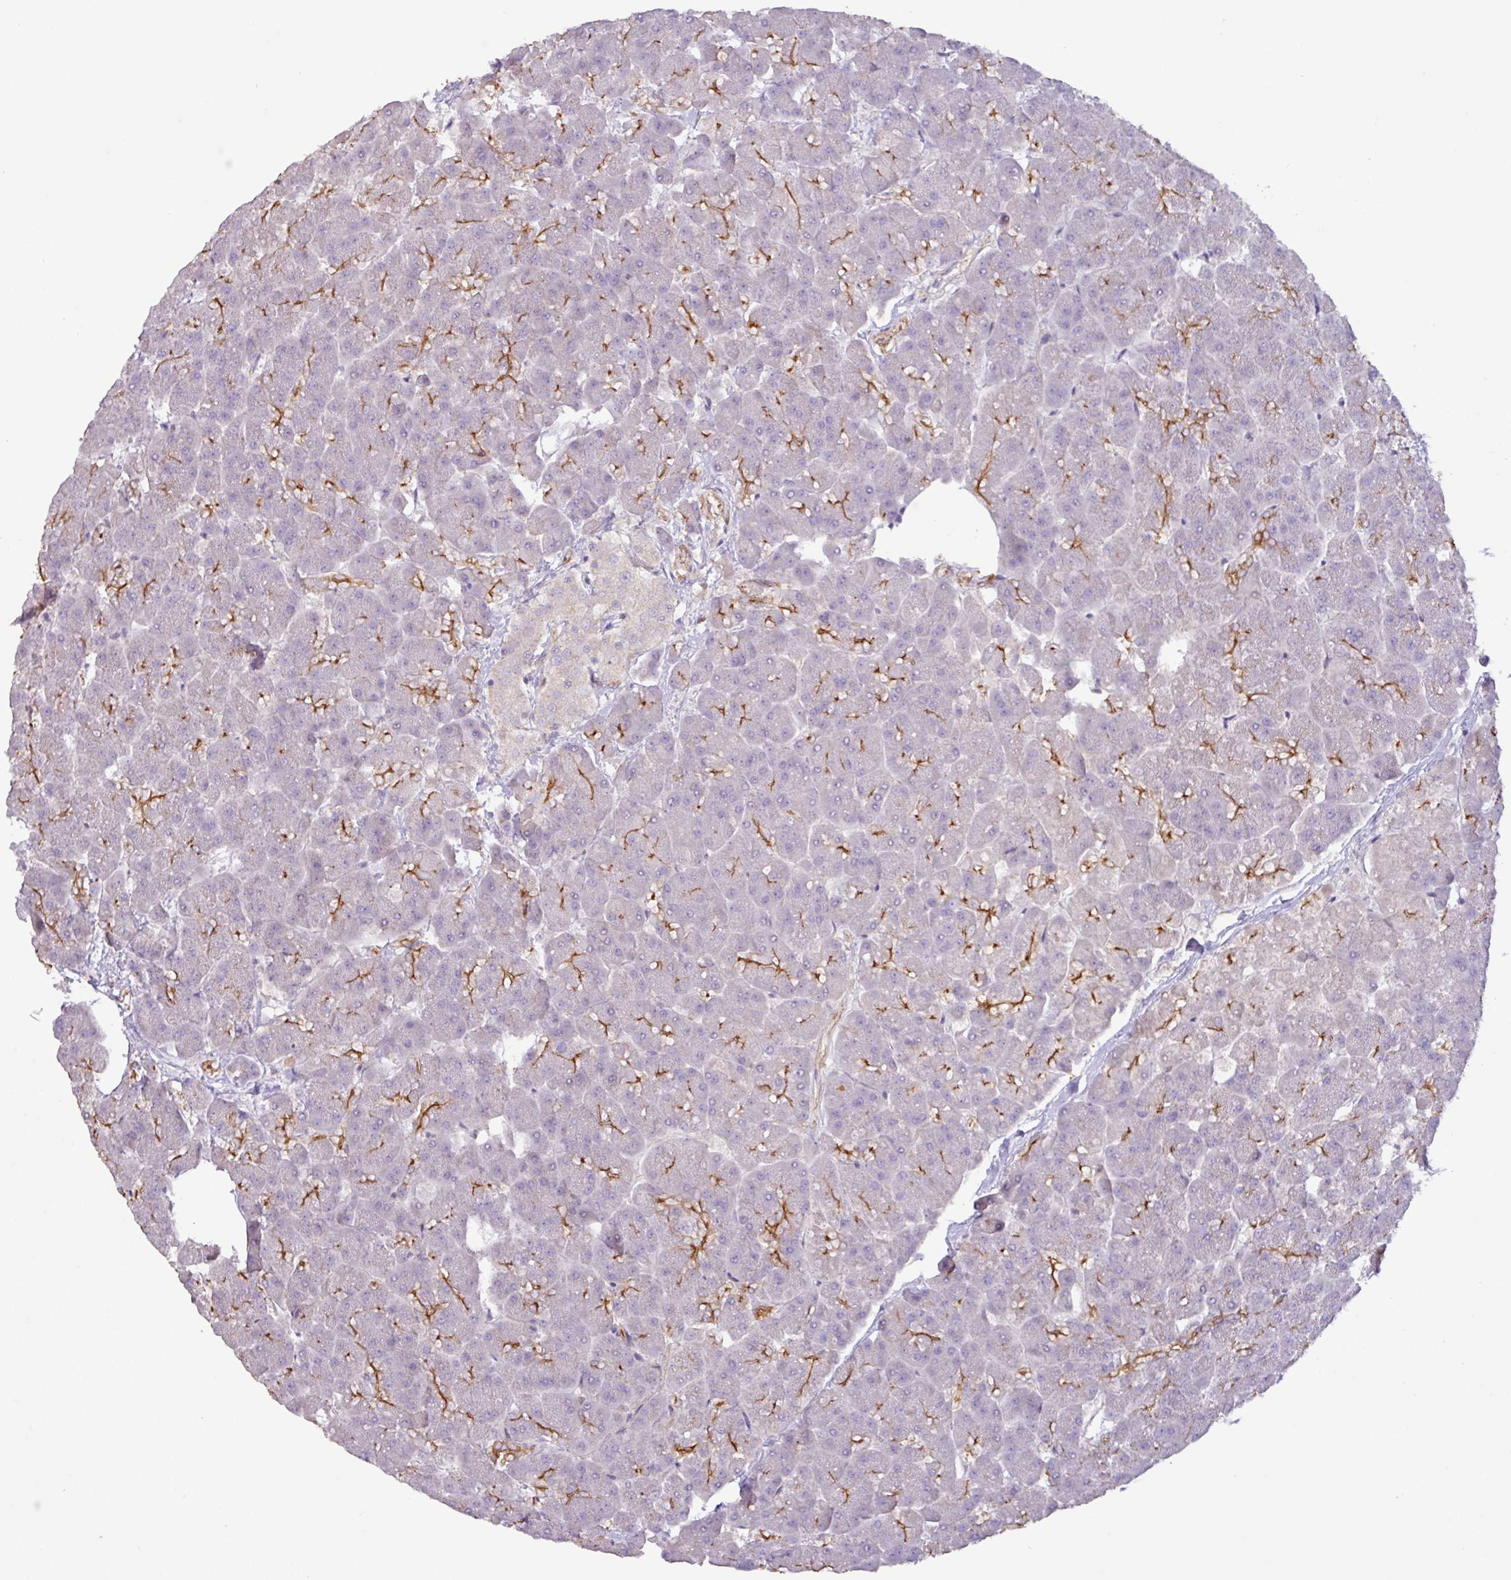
{"staining": {"intensity": "moderate", "quantity": "<25%", "location": "cytoplasmic/membranous"}, "tissue": "pancreas", "cell_type": "Exocrine glandular cells", "image_type": "normal", "snomed": [{"axis": "morphology", "description": "Normal tissue, NOS"}, {"axis": "topography", "description": "Pancreas"}, {"axis": "topography", "description": "Peripheral nerve tissue"}], "caption": "Unremarkable pancreas reveals moderate cytoplasmic/membranous positivity in approximately <25% of exocrine glandular cells, visualized by immunohistochemistry.", "gene": "AGR3", "patient": {"sex": "male", "age": 54}}